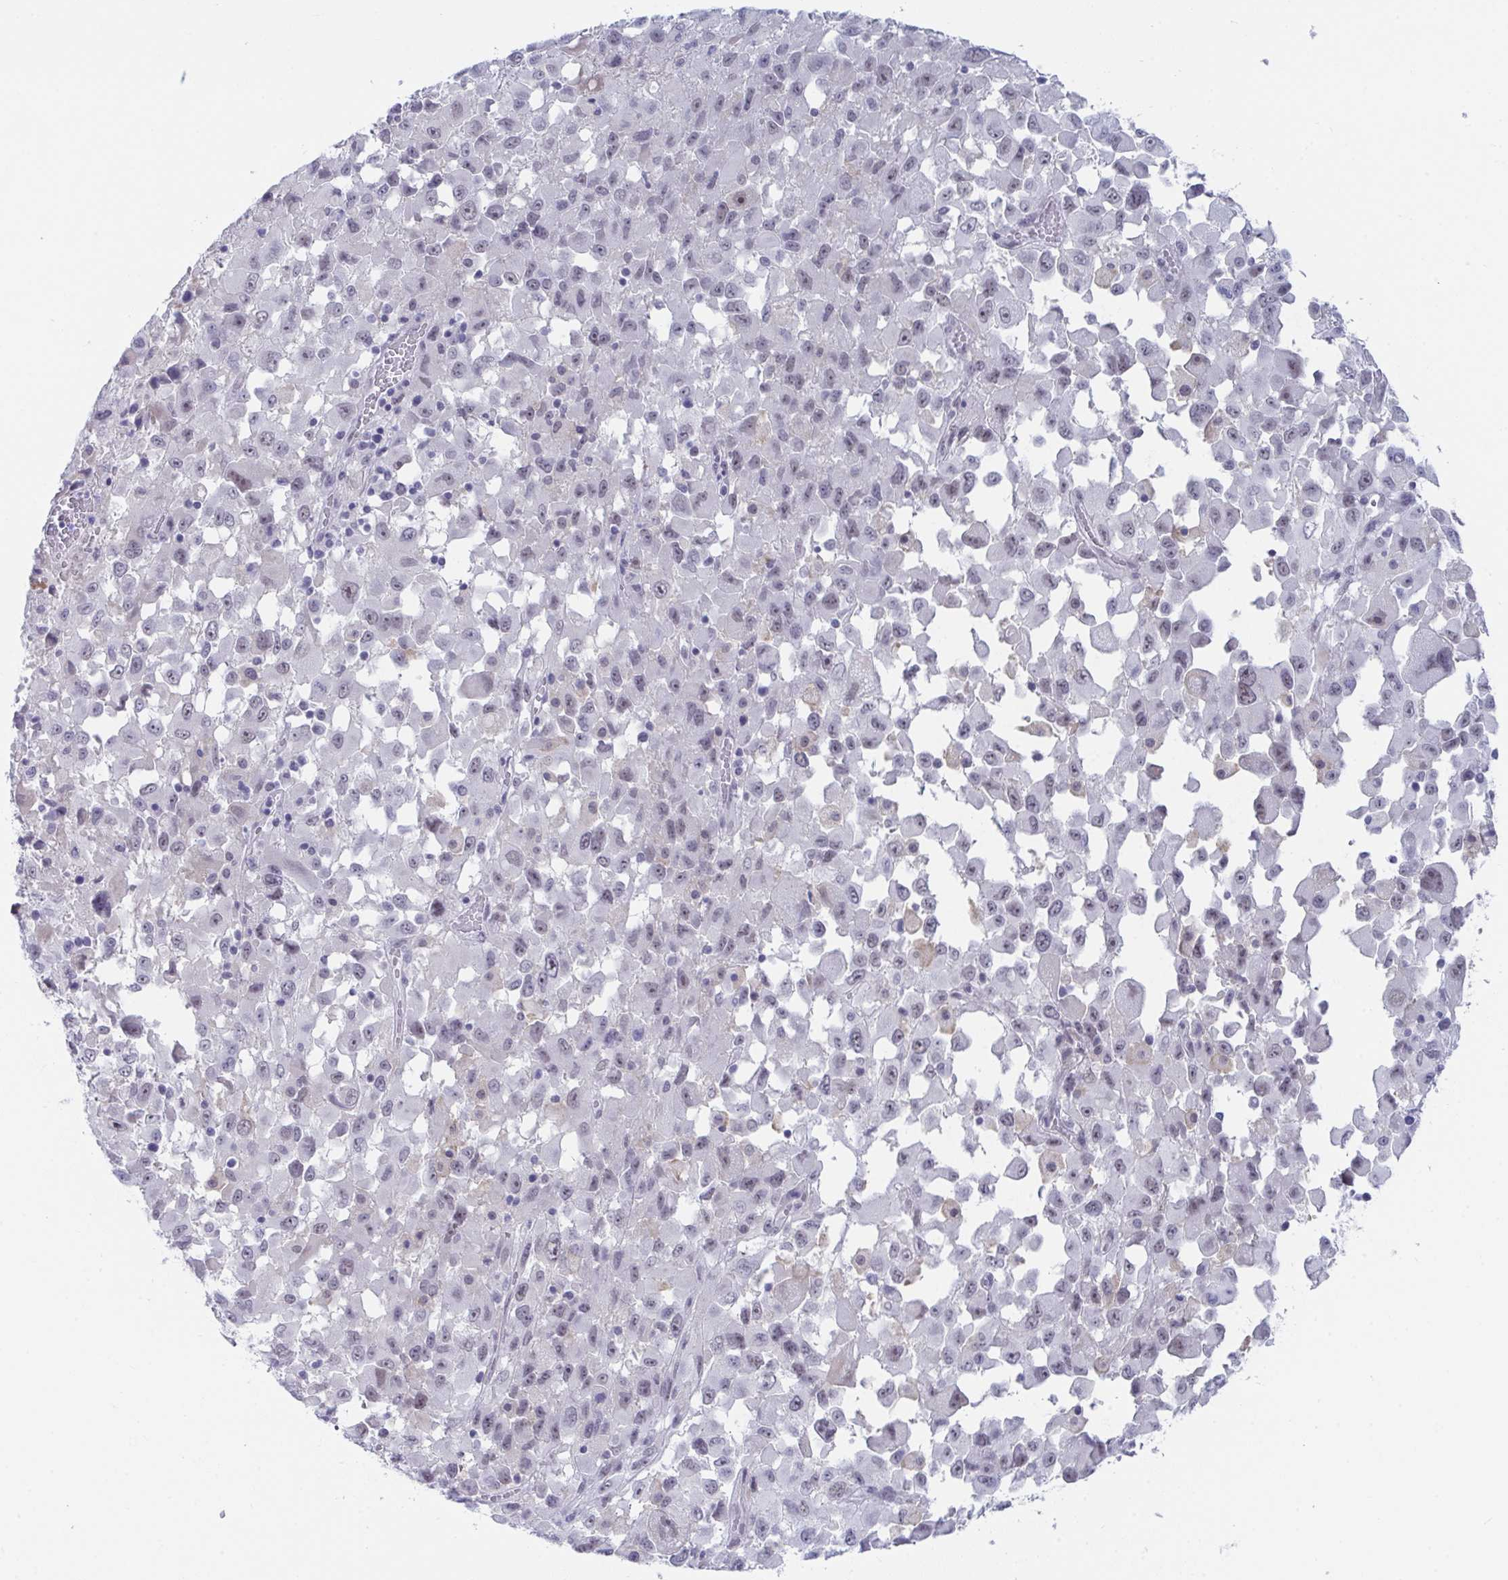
{"staining": {"intensity": "weak", "quantity": "<25%", "location": "nuclear"}, "tissue": "melanoma", "cell_type": "Tumor cells", "image_type": "cancer", "snomed": [{"axis": "morphology", "description": "Malignant melanoma, Metastatic site"}, {"axis": "topography", "description": "Soft tissue"}], "caption": "This micrograph is of melanoma stained with immunohistochemistry to label a protein in brown with the nuclei are counter-stained blue. There is no staining in tumor cells.", "gene": "DAOA", "patient": {"sex": "male", "age": 50}}